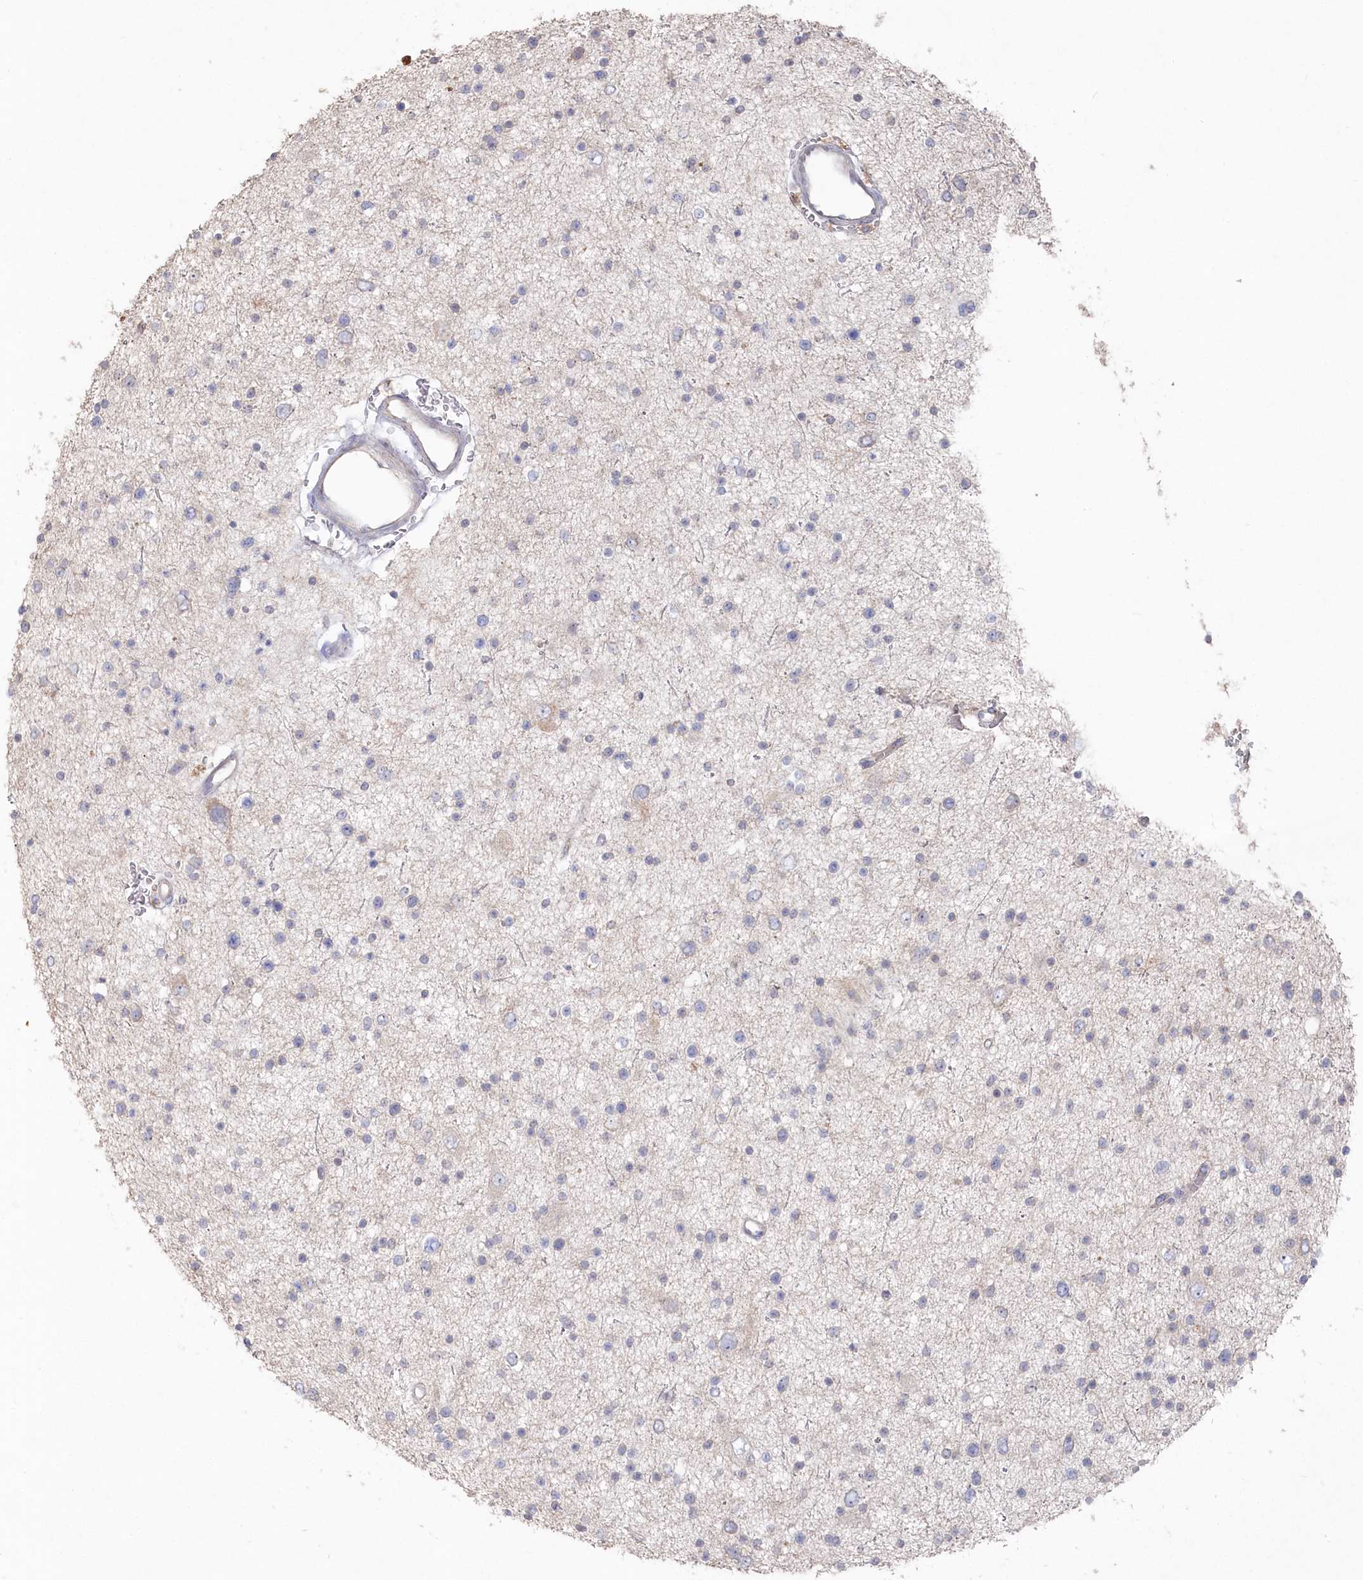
{"staining": {"intensity": "negative", "quantity": "none", "location": "none"}, "tissue": "glioma", "cell_type": "Tumor cells", "image_type": "cancer", "snomed": [{"axis": "morphology", "description": "Glioma, malignant, Low grade"}, {"axis": "topography", "description": "Brain"}], "caption": "IHC image of human malignant glioma (low-grade) stained for a protein (brown), which displays no expression in tumor cells.", "gene": "TGFBRAP1", "patient": {"sex": "female", "age": 37}}